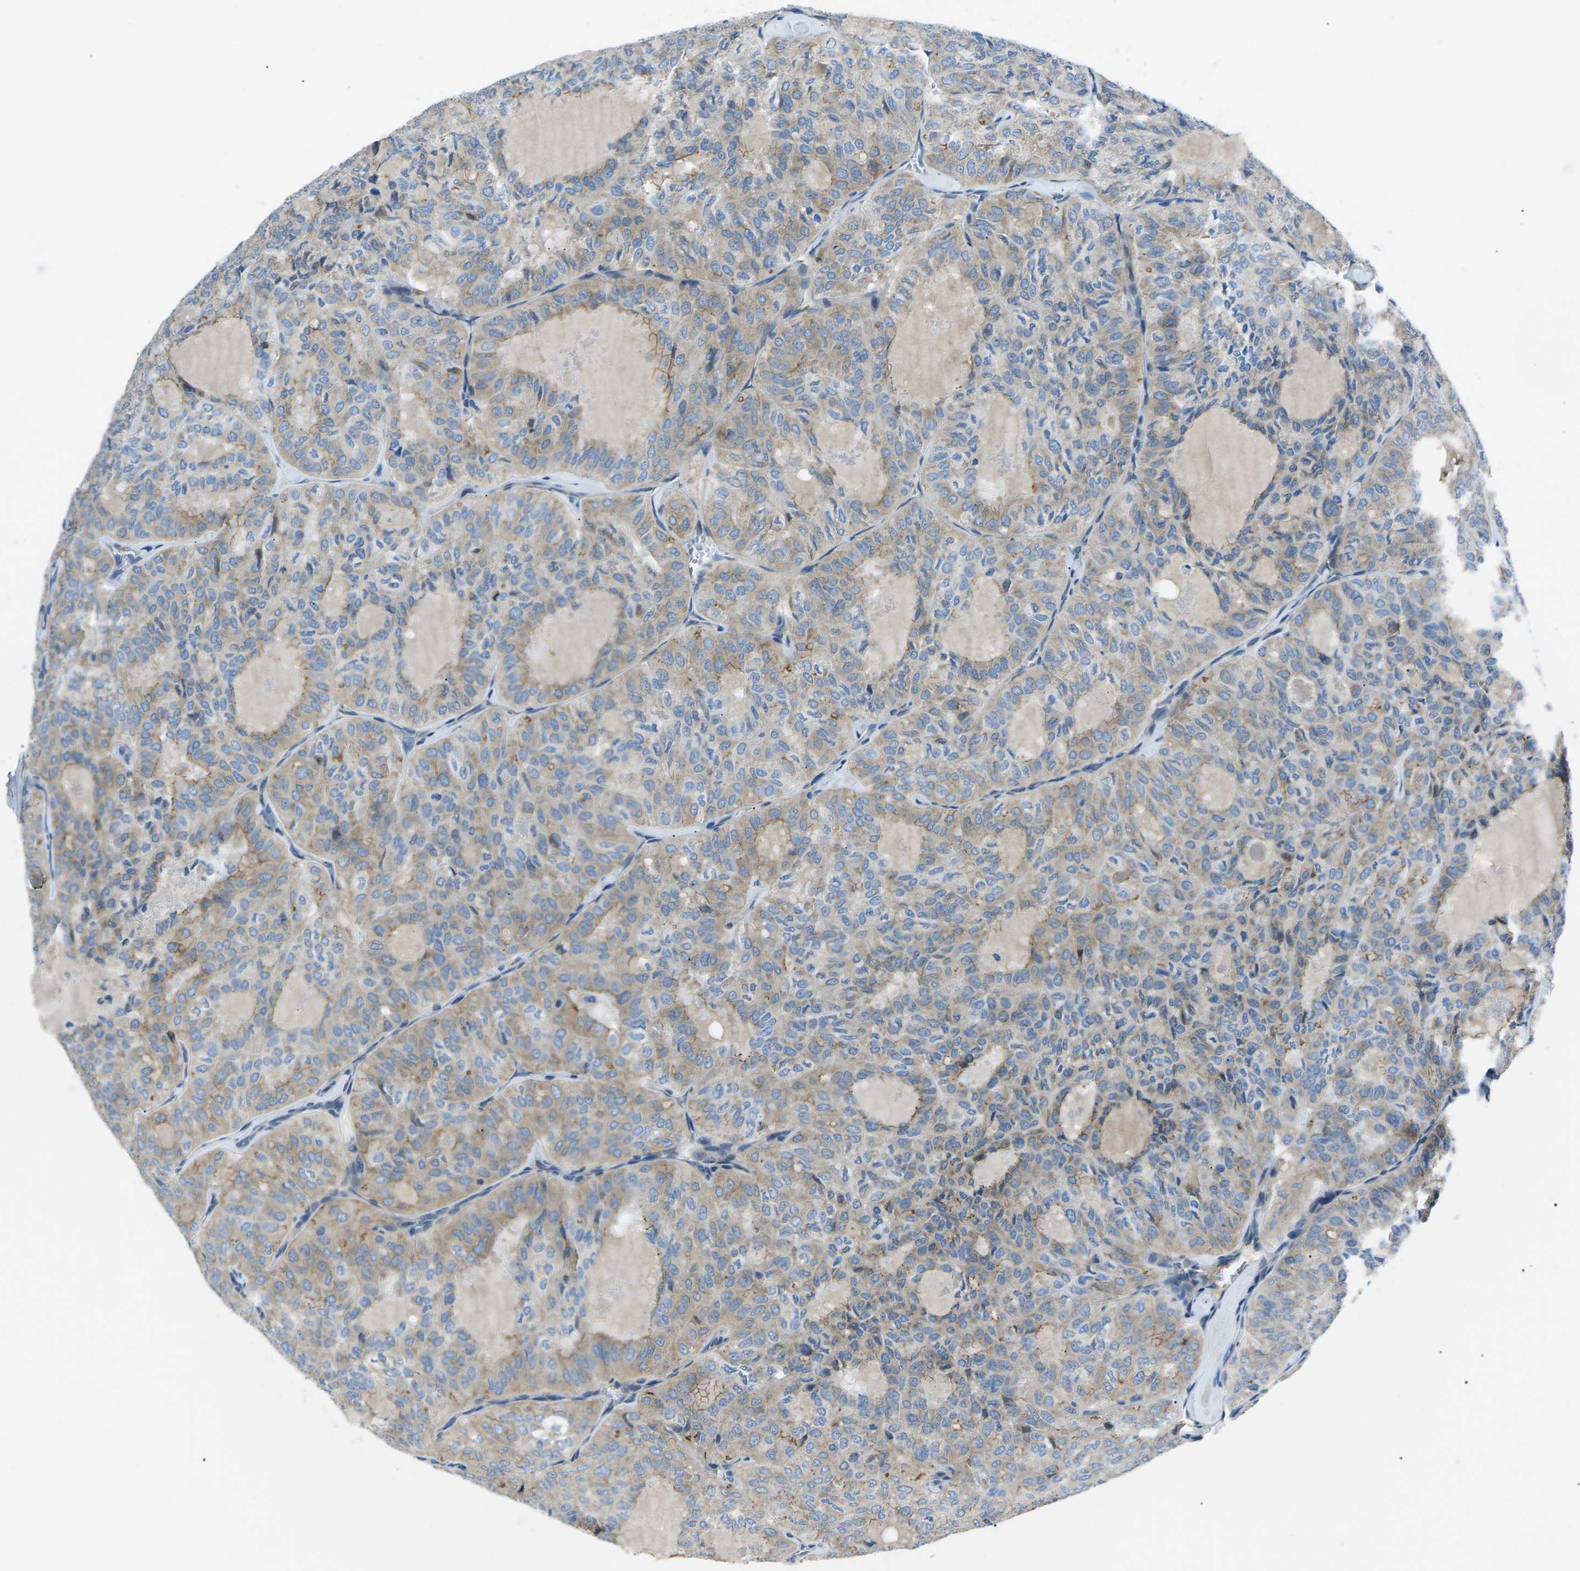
{"staining": {"intensity": "weak", "quantity": ">75%", "location": "cytoplasmic/membranous"}, "tissue": "thyroid cancer", "cell_type": "Tumor cells", "image_type": "cancer", "snomed": [{"axis": "morphology", "description": "Follicular adenoma carcinoma, NOS"}, {"axis": "topography", "description": "Thyroid gland"}], "caption": "Tumor cells show low levels of weak cytoplasmic/membranous staining in approximately >75% of cells in human thyroid follicular adenoma carcinoma.", "gene": "ZDHHC24", "patient": {"sex": "male", "age": 75}}